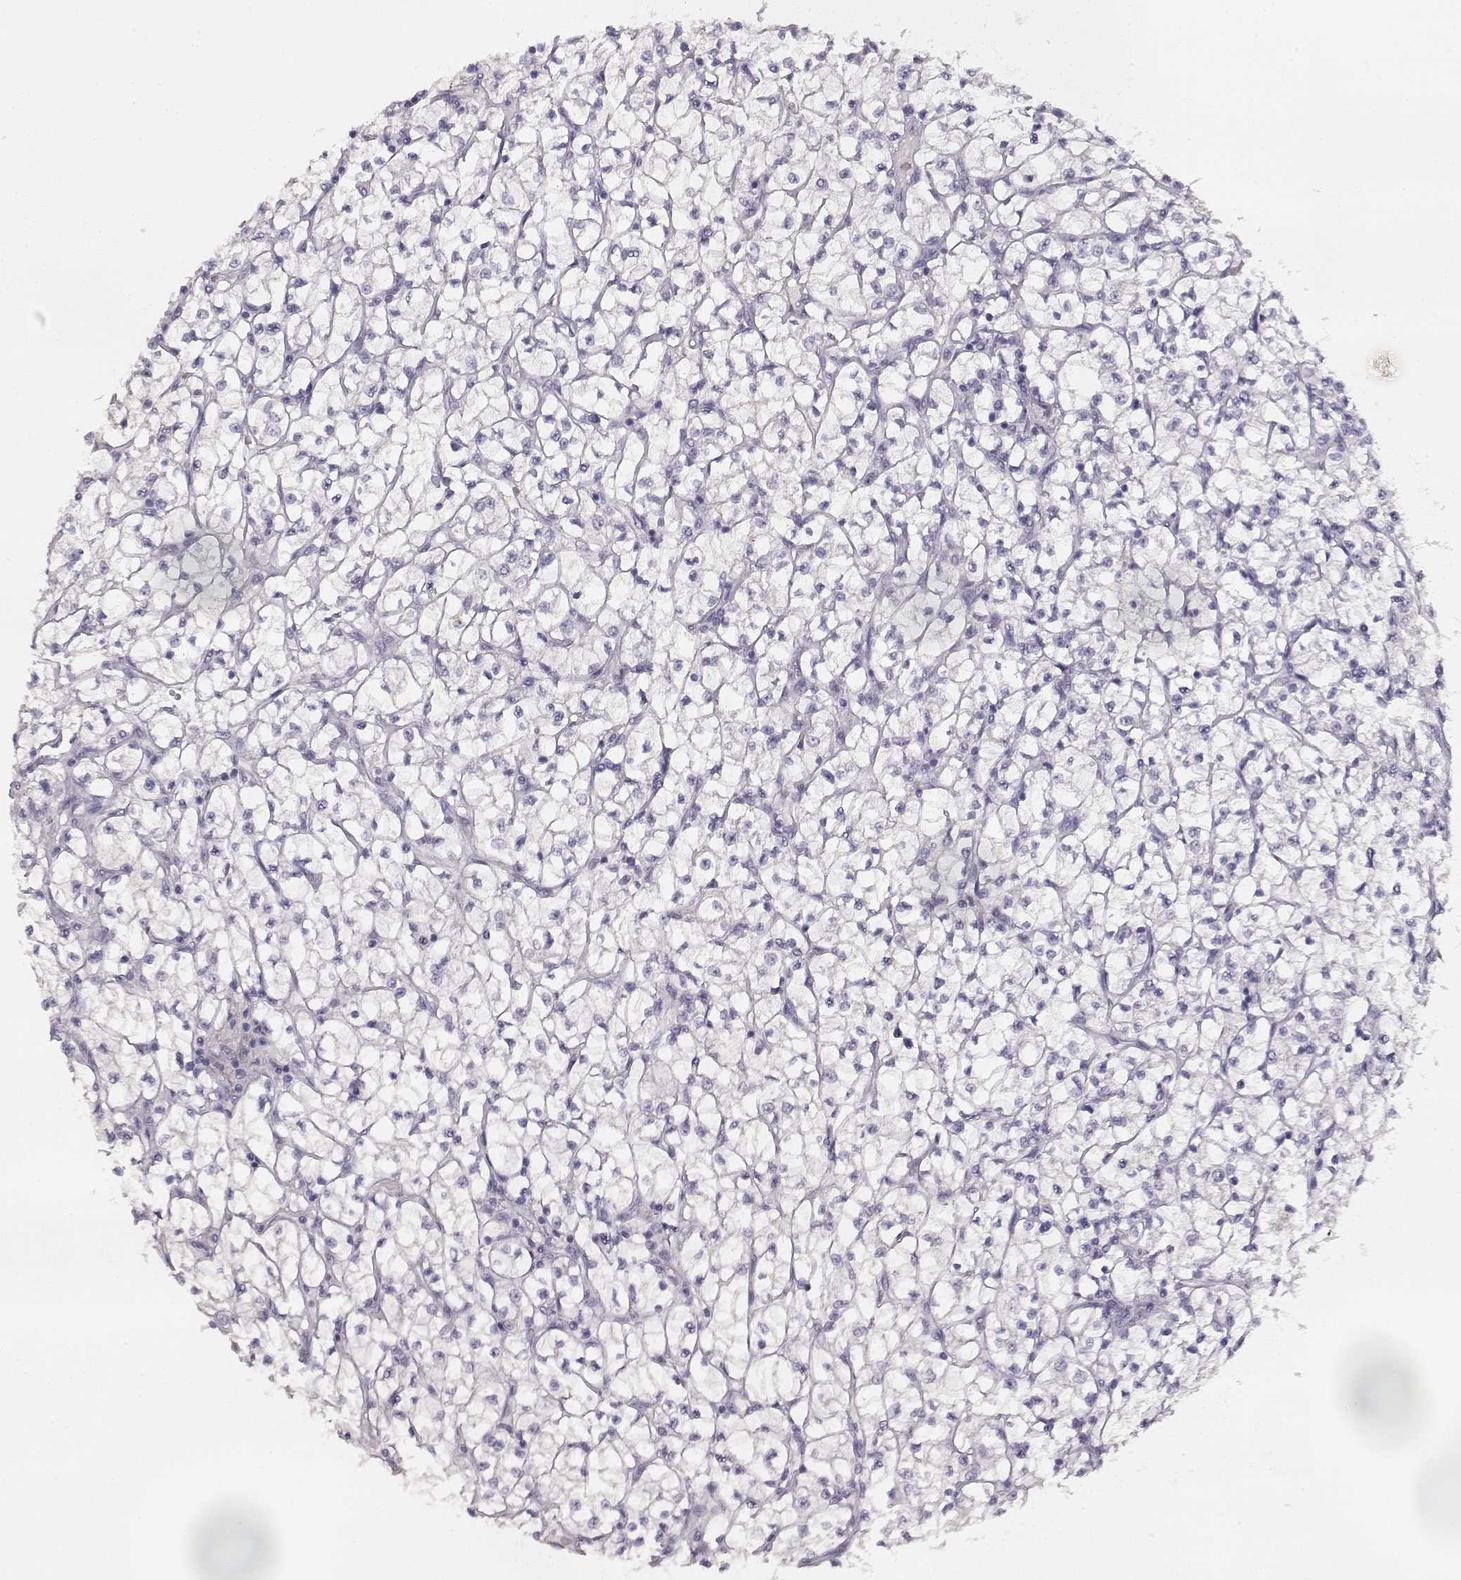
{"staining": {"intensity": "negative", "quantity": "none", "location": "none"}, "tissue": "renal cancer", "cell_type": "Tumor cells", "image_type": "cancer", "snomed": [{"axis": "morphology", "description": "Adenocarcinoma, NOS"}, {"axis": "topography", "description": "Kidney"}], "caption": "Tumor cells show no significant staining in renal cancer.", "gene": "TPH2", "patient": {"sex": "female", "age": 64}}